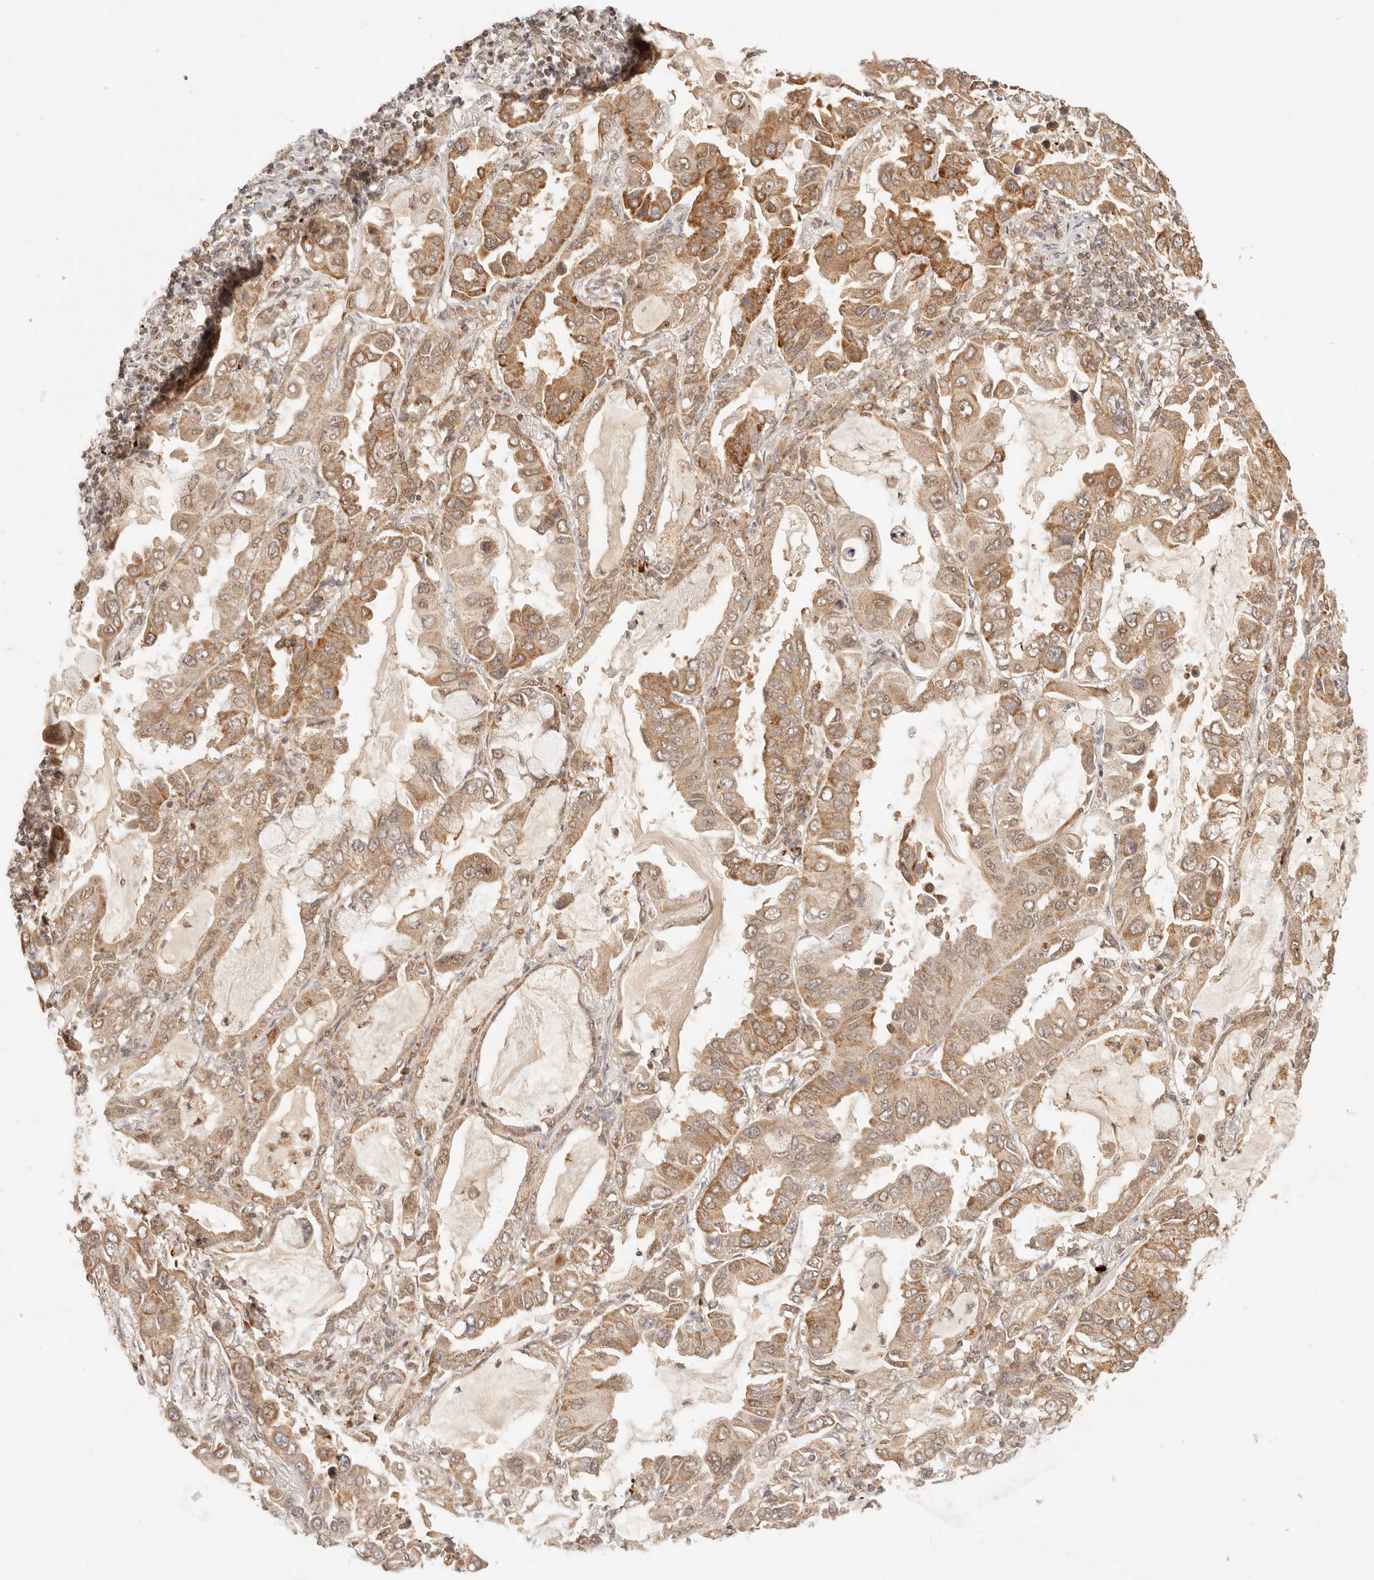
{"staining": {"intensity": "moderate", "quantity": ">75%", "location": "cytoplasmic/membranous"}, "tissue": "lung cancer", "cell_type": "Tumor cells", "image_type": "cancer", "snomed": [{"axis": "morphology", "description": "Adenocarcinoma, NOS"}, {"axis": "topography", "description": "Lung"}], "caption": "A brown stain shows moderate cytoplasmic/membranous expression of a protein in lung adenocarcinoma tumor cells.", "gene": "TIMM17A", "patient": {"sex": "male", "age": 64}}